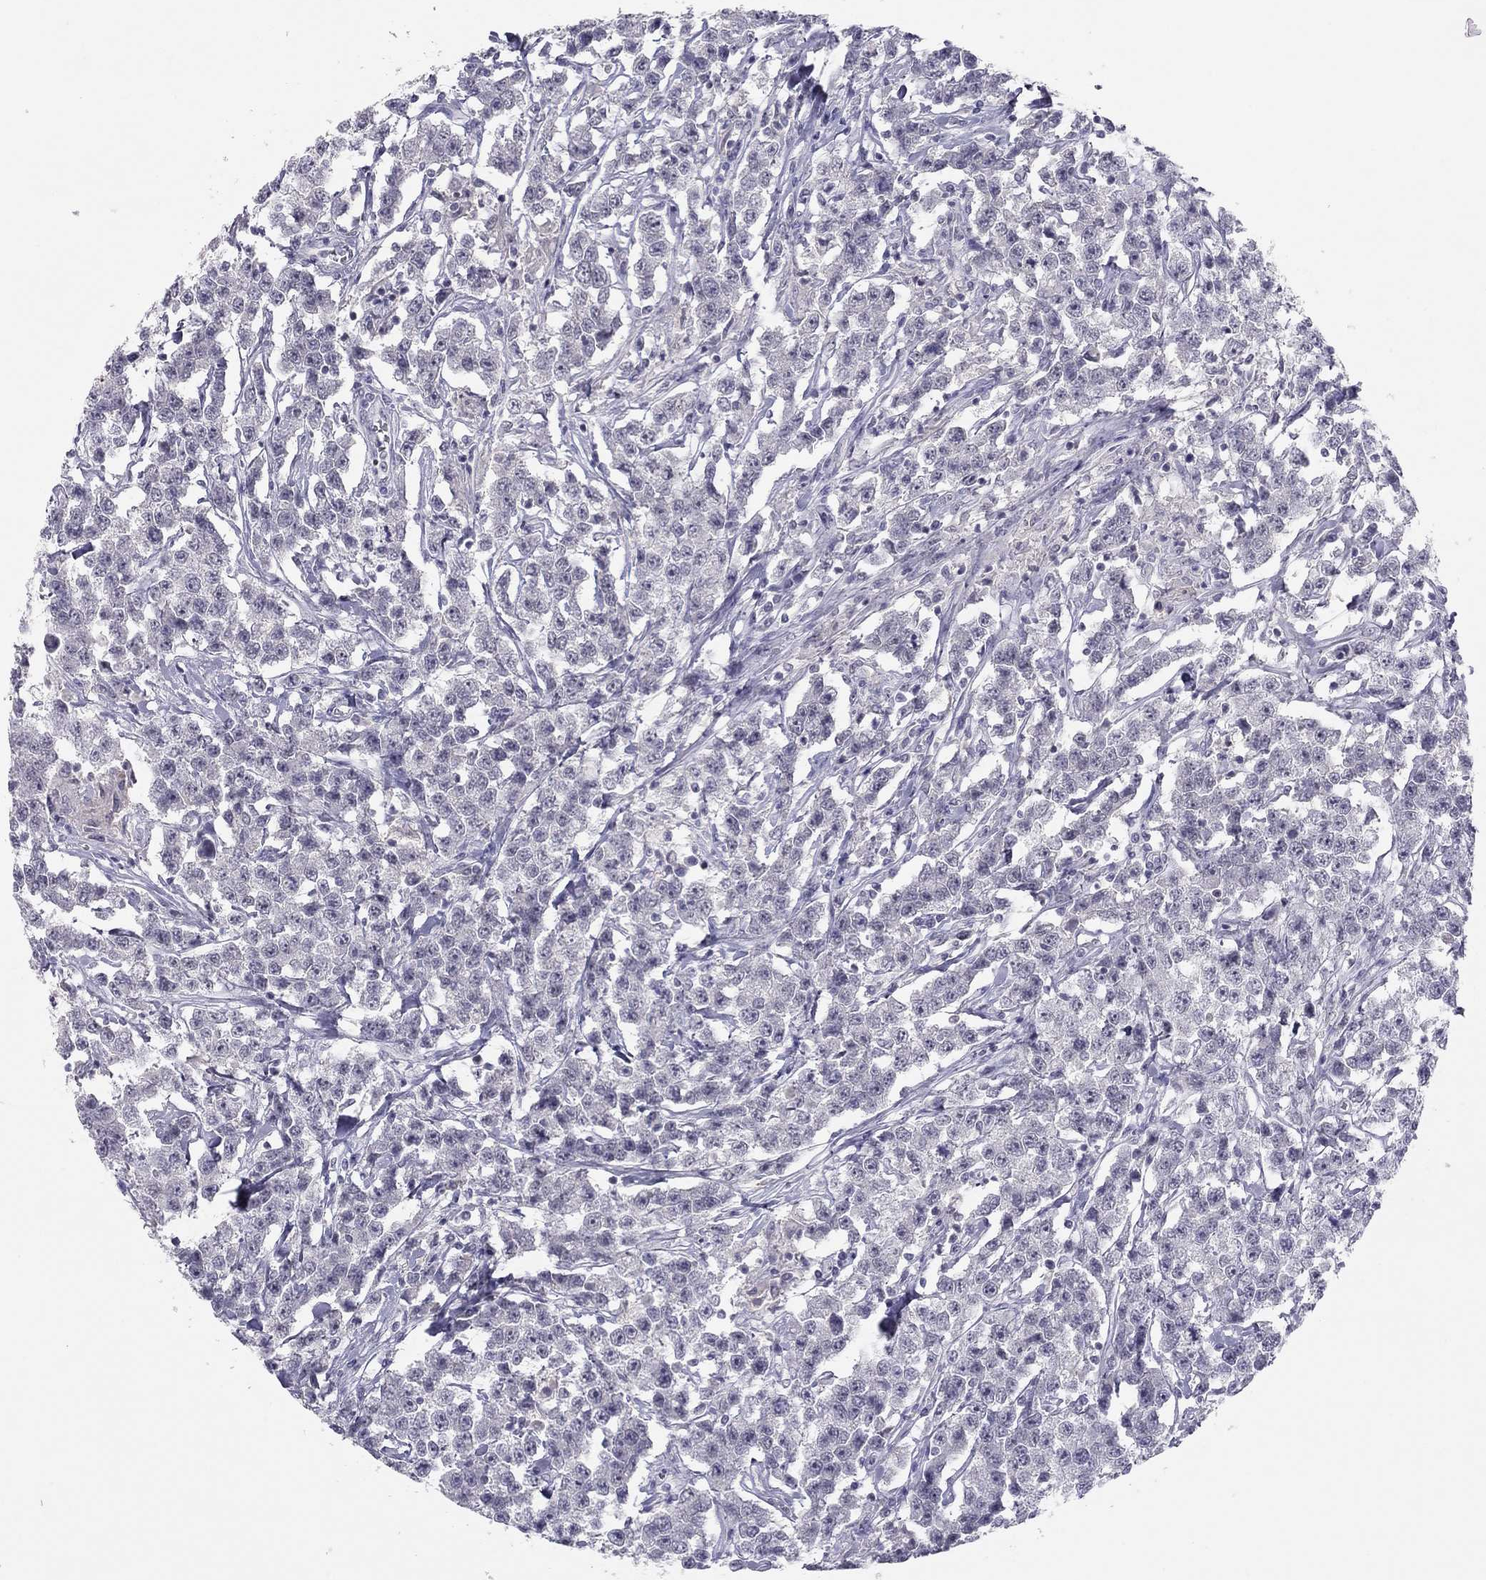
{"staining": {"intensity": "negative", "quantity": "none", "location": "none"}, "tissue": "testis cancer", "cell_type": "Tumor cells", "image_type": "cancer", "snomed": [{"axis": "morphology", "description": "Seminoma, NOS"}, {"axis": "topography", "description": "Testis"}], "caption": "High magnification brightfield microscopy of seminoma (testis) stained with DAB (3,3'-diaminobenzidine) (brown) and counterstained with hematoxylin (blue): tumor cells show no significant positivity. Brightfield microscopy of IHC stained with DAB (brown) and hematoxylin (blue), captured at high magnification.", "gene": "ADORA2A", "patient": {"sex": "male", "age": 59}}